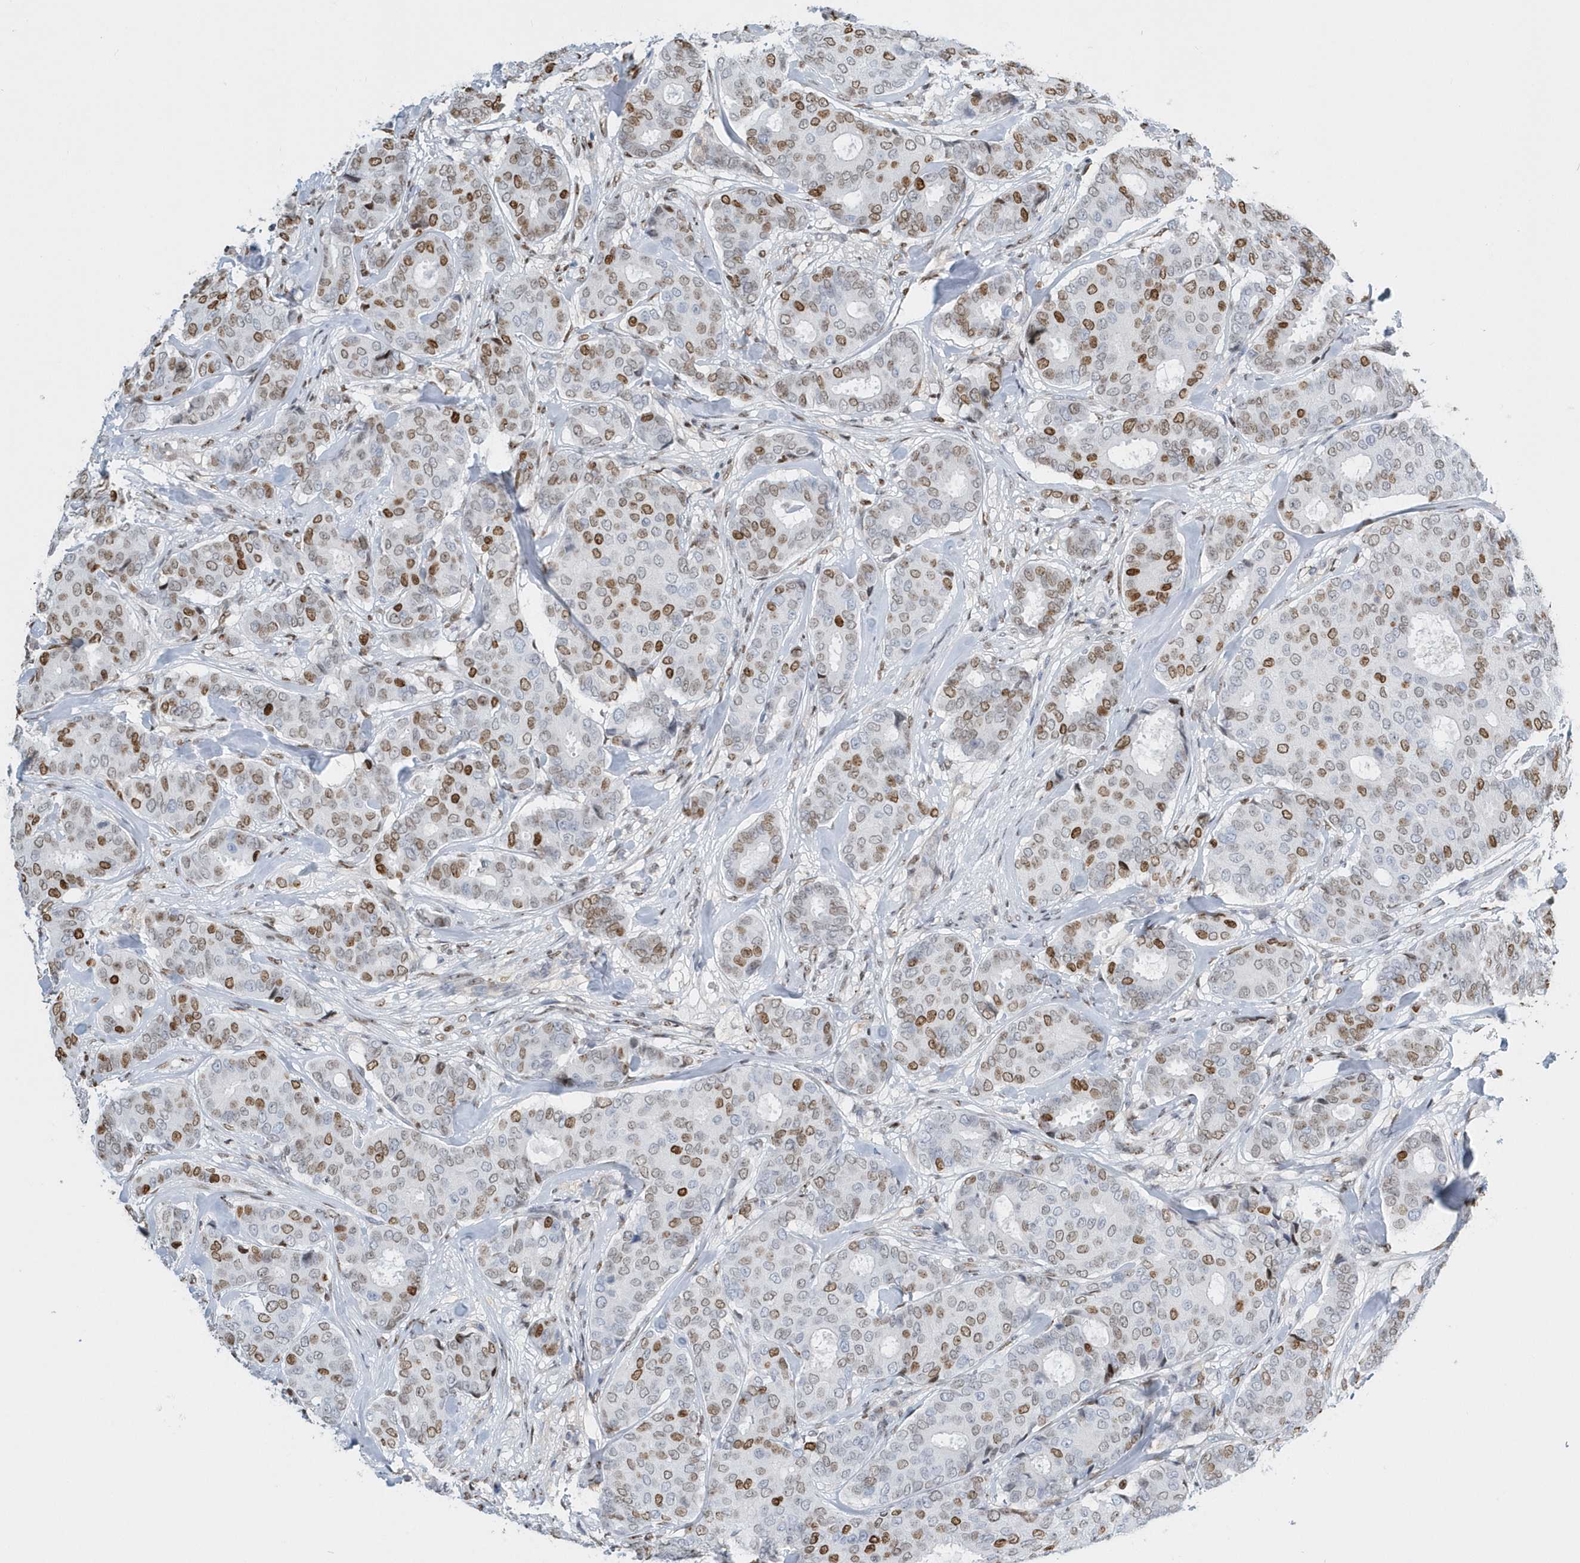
{"staining": {"intensity": "moderate", "quantity": "25%-75%", "location": "nuclear"}, "tissue": "breast cancer", "cell_type": "Tumor cells", "image_type": "cancer", "snomed": [{"axis": "morphology", "description": "Duct carcinoma"}, {"axis": "topography", "description": "Breast"}], "caption": "An IHC histopathology image of tumor tissue is shown. Protein staining in brown labels moderate nuclear positivity in breast cancer (invasive ductal carcinoma) within tumor cells. (DAB (3,3'-diaminobenzidine) IHC with brightfield microscopy, high magnification).", "gene": "MACROH2A2", "patient": {"sex": "female", "age": 75}}